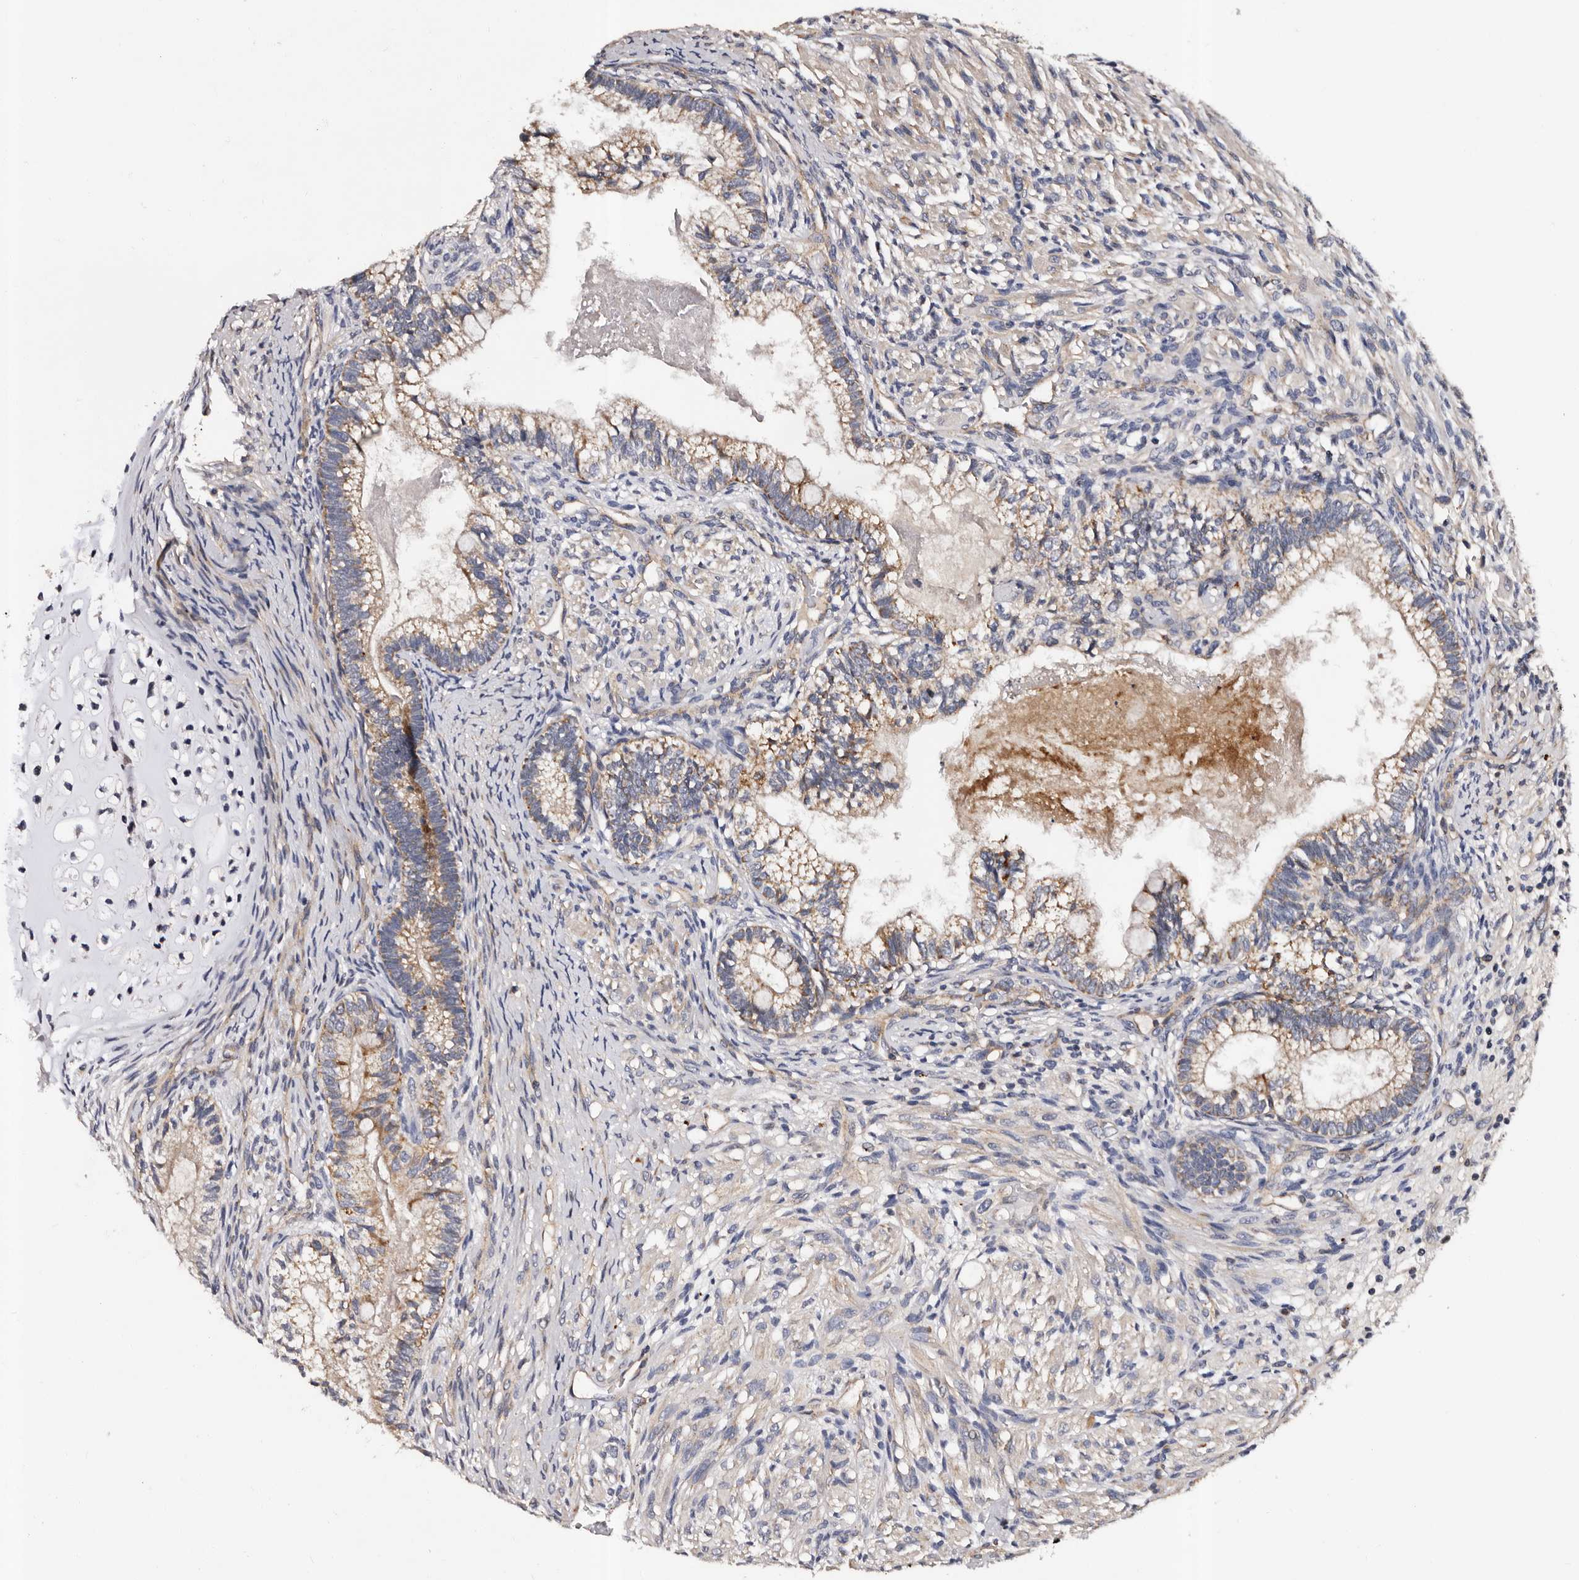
{"staining": {"intensity": "weak", "quantity": "25%-75%", "location": "cytoplasmic/membranous"}, "tissue": "testis cancer", "cell_type": "Tumor cells", "image_type": "cancer", "snomed": [{"axis": "morphology", "description": "Seminoma, NOS"}, {"axis": "morphology", "description": "Carcinoma, Embryonal, NOS"}, {"axis": "topography", "description": "Testis"}], "caption": "Immunohistochemical staining of testis cancer displays low levels of weak cytoplasmic/membranous protein expression in approximately 25%-75% of tumor cells. The staining is performed using DAB brown chromogen to label protein expression. The nuclei are counter-stained blue using hematoxylin.", "gene": "ADCK5", "patient": {"sex": "male", "age": 28}}